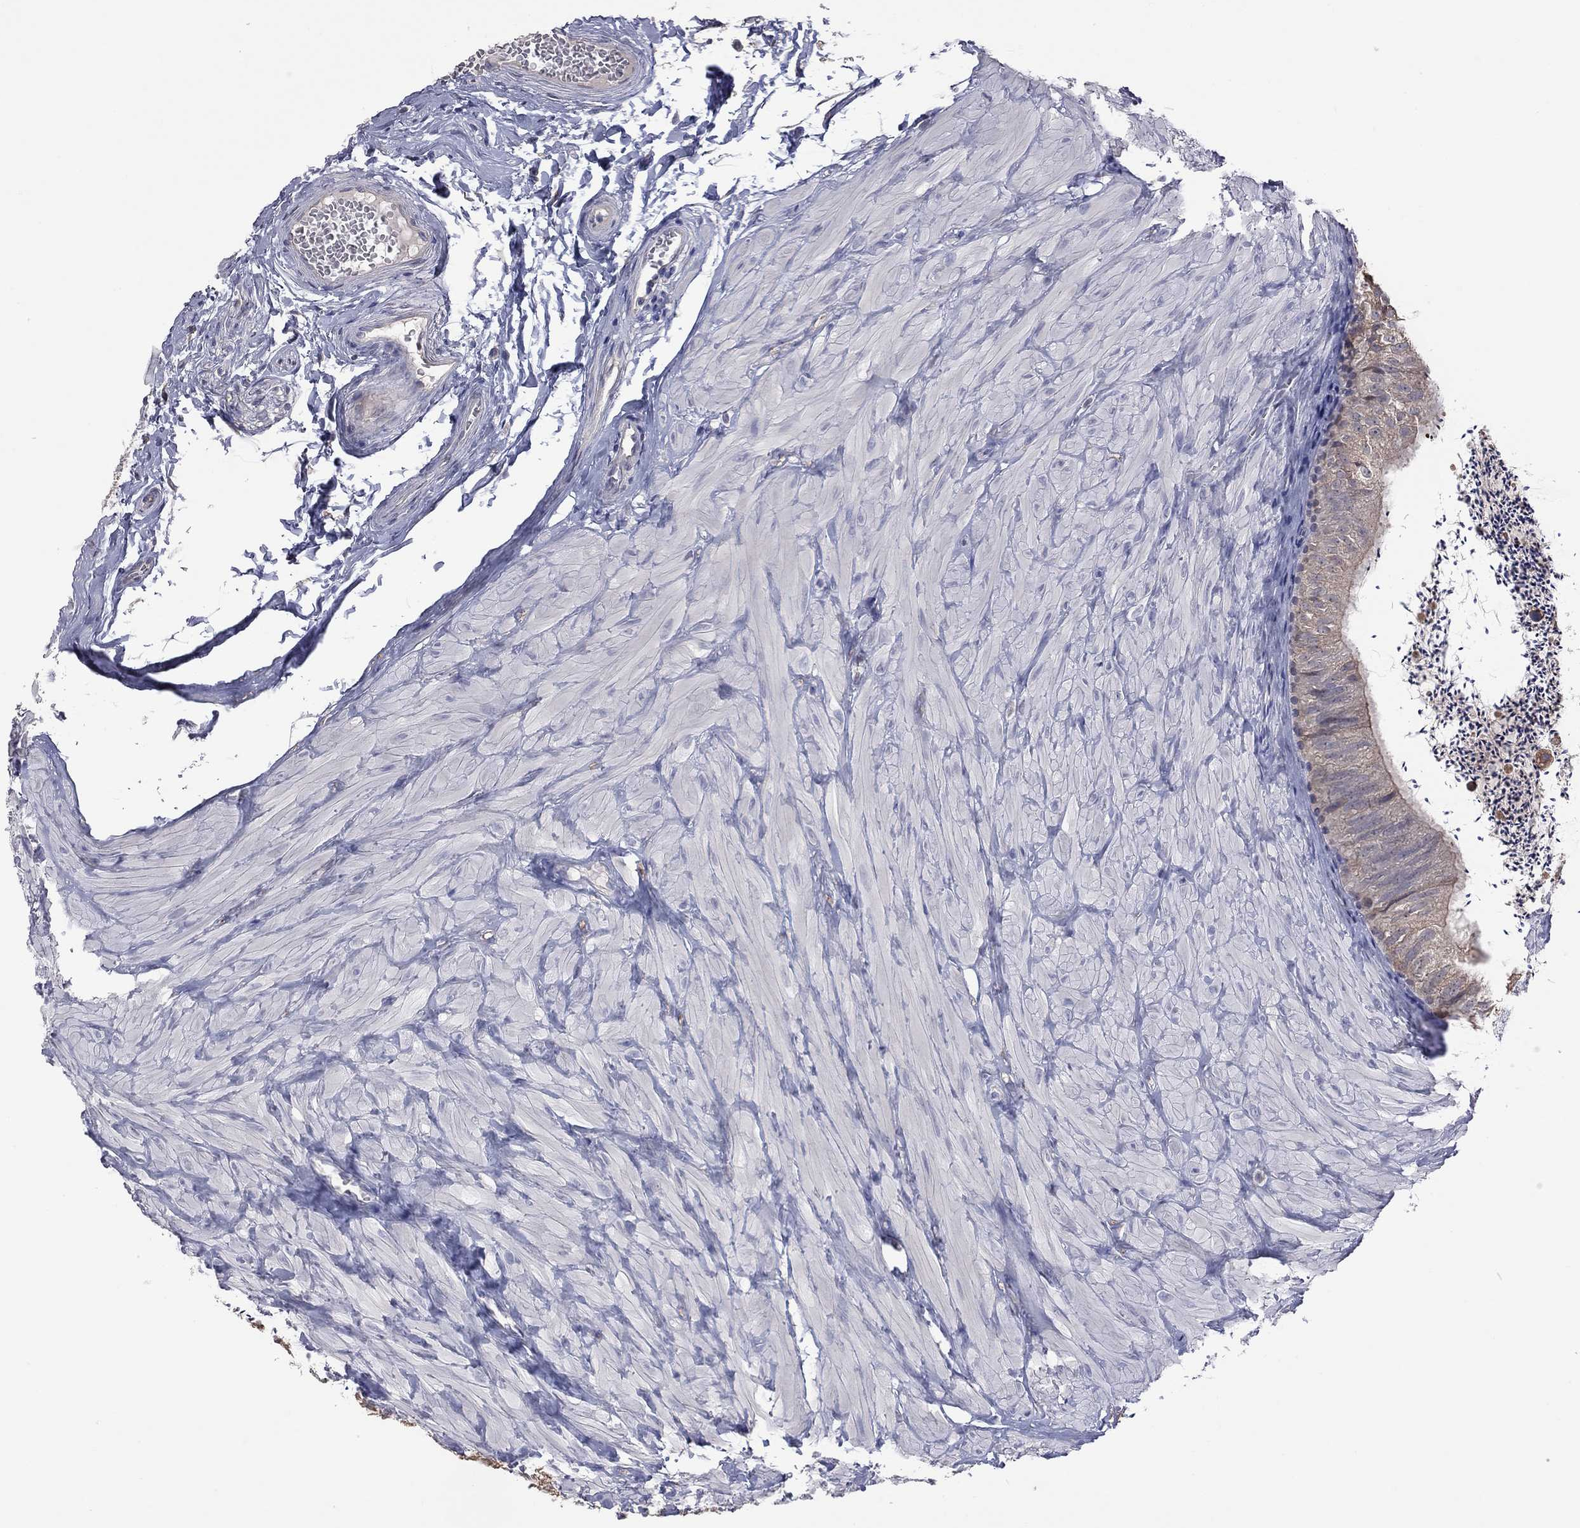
{"staining": {"intensity": "weak", "quantity": "25%-75%", "location": "cytoplasmic/membranous"}, "tissue": "epididymis", "cell_type": "Glandular cells", "image_type": "normal", "snomed": [{"axis": "morphology", "description": "Normal tissue, NOS"}, {"axis": "topography", "description": "Epididymis"}], "caption": "Benign epididymis shows weak cytoplasmic/membranous staining in approximately 25%-75% of glandular cells, visualized by immunohistochemistry. (Stains: DAB (3,3'-diaminobenzidine) in brown, nuclei in blue, Microscopy: brightfield microscopy at high magnification).", "gene": "HYLS1", "patient": {"sex": "male", "age": 32}}